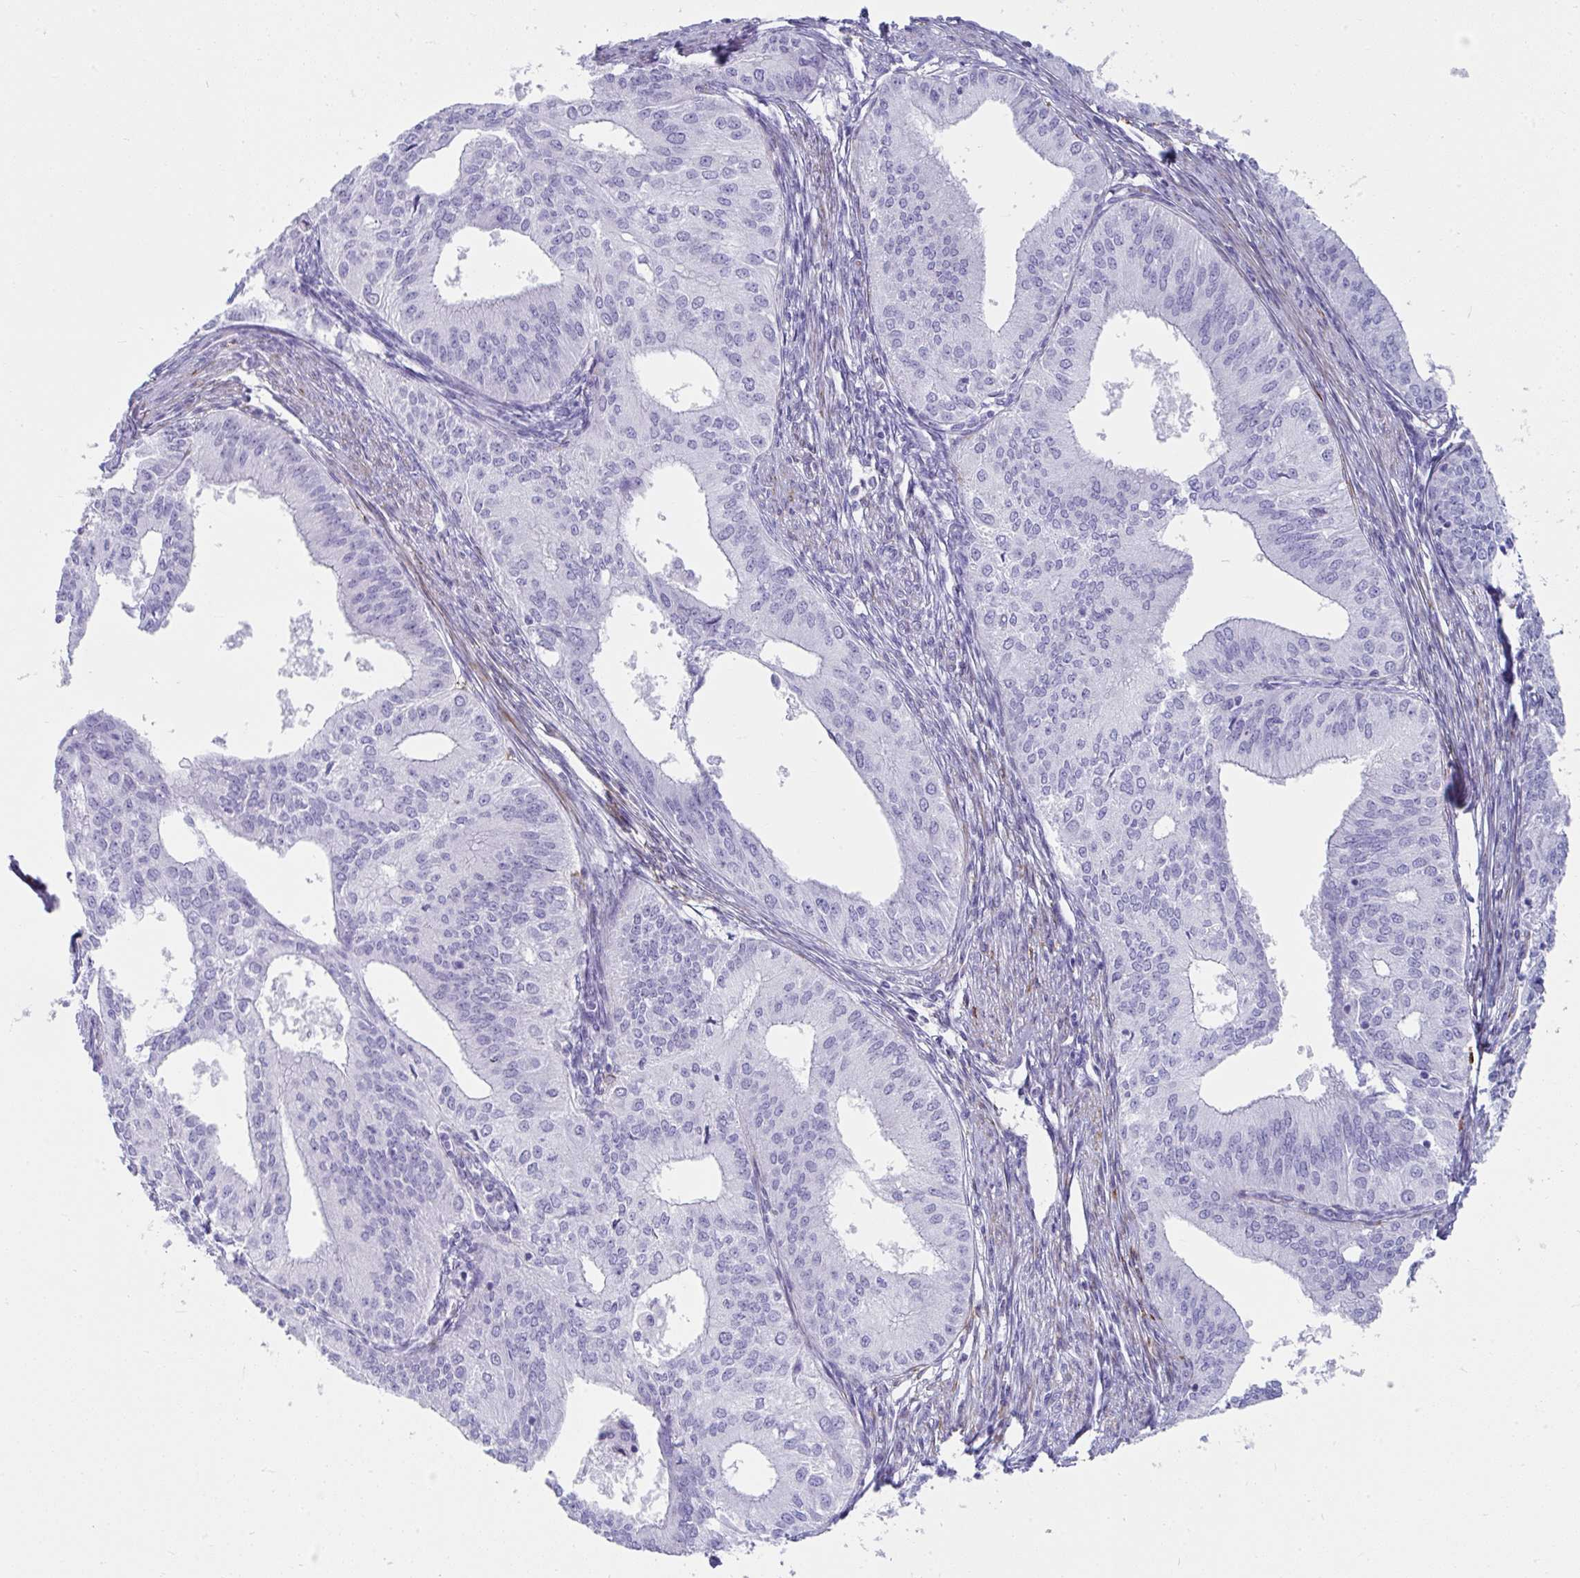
{"staining": {"intensity": "negative", "quantity": "none", "location": "none"}, "tissue": "endometrial cancer", "cell_type": "Tumor cells", "image_type": "cancer", "snomed": [{"axis": "morphology", "description": "Adenocarcinoma, NOS"}, {"axis": "topography", "description": "Endometrium"}], "caption": "Endometrial adenocarcinoma was stained to show a protein in brown. There is no significant expression in tumor cells.", "gene": "GRXCR2", "patient": {"sex": "female", "age": 50}}